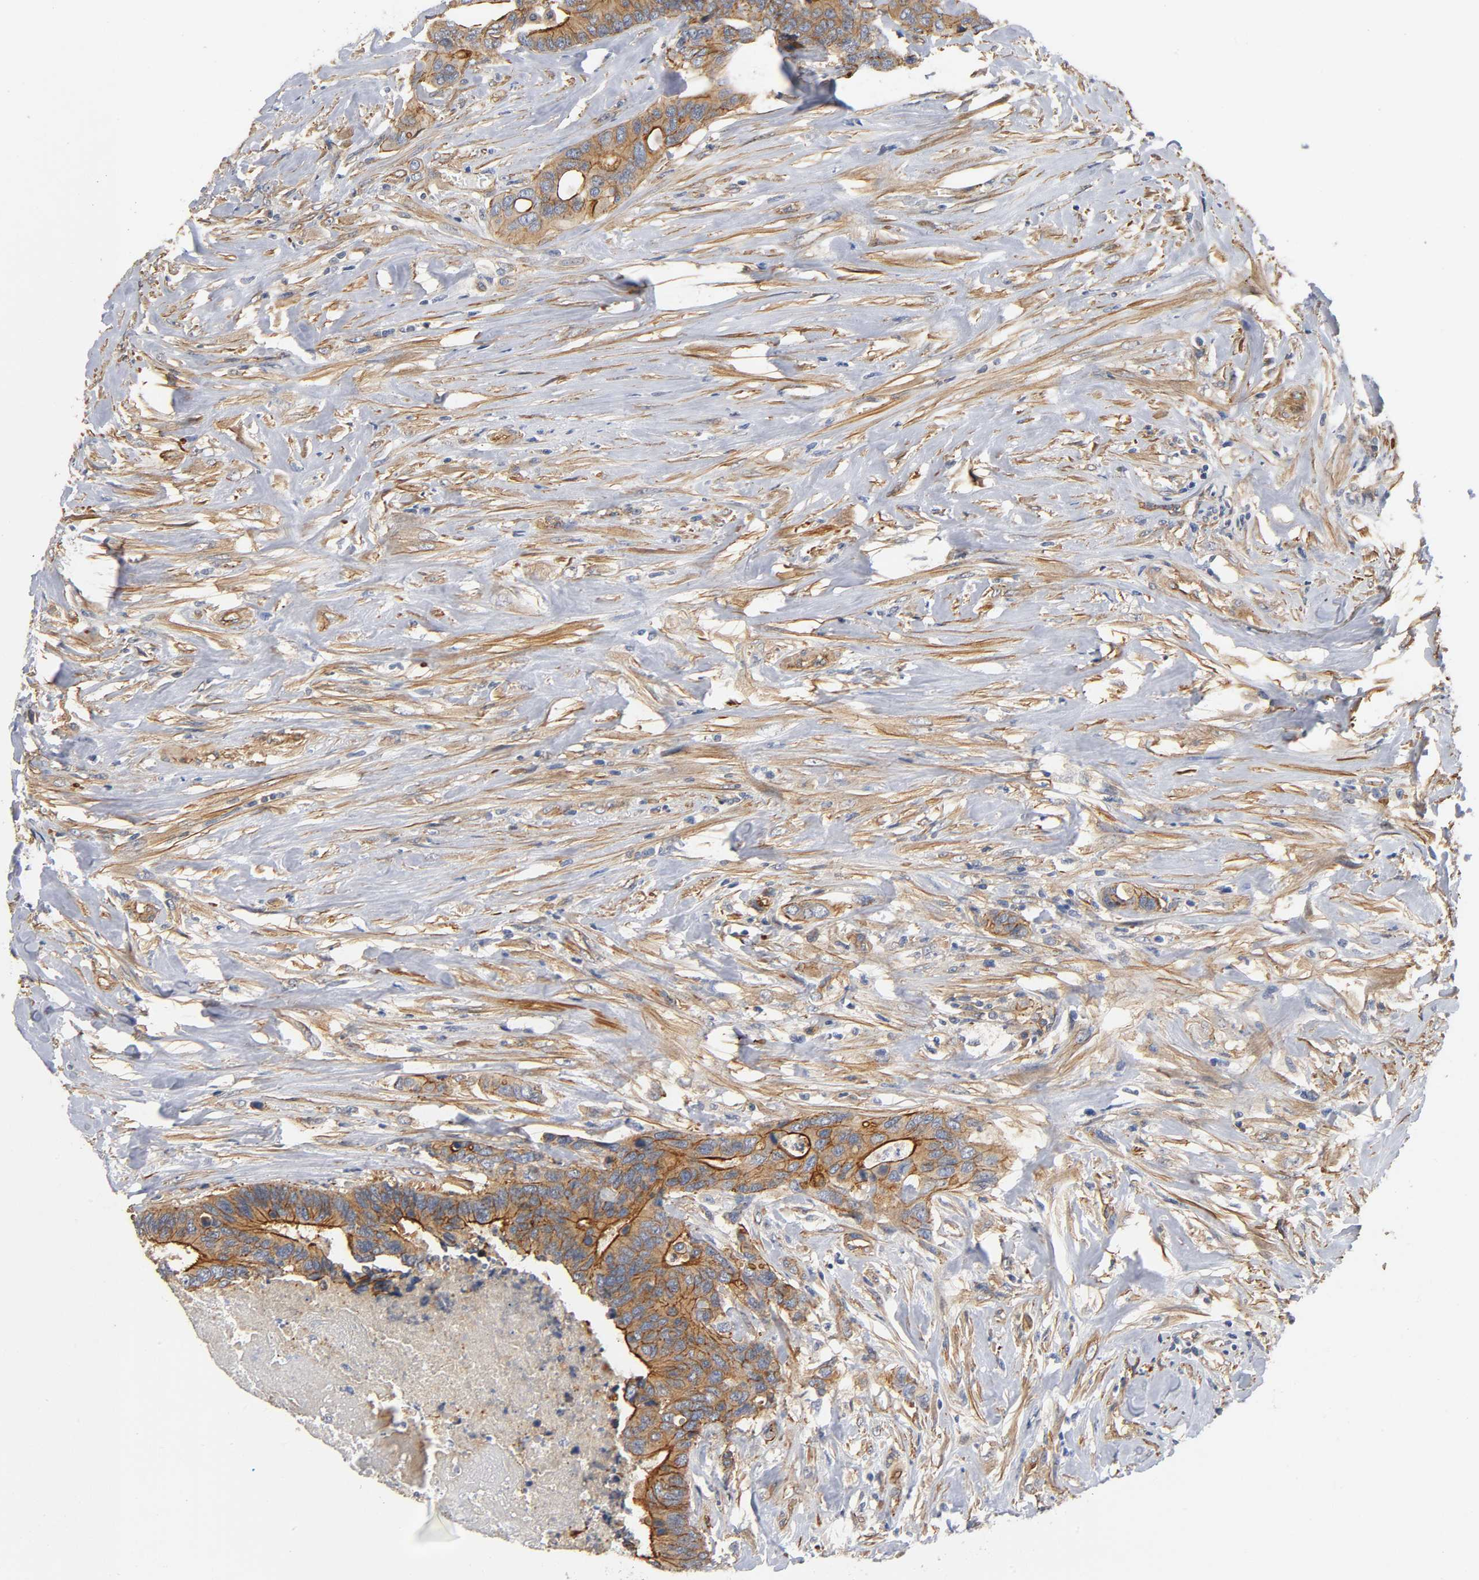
{"staining": {"intensity": "moderate", "quantity": ">75%", "location": "cytoplasmic/membranous"}, "tissue": "colorectal cancer", "cell_type": "Tumor cells", "image_type": "cancer", "snomed": [{"axis": "morphology", "description": "Adenocarcinoma, NOS"}, {"axis": "topography", "description": "Rectum"}], "caption": "Human colorectal cancer (adenocarcinoma) stained for a protein (brown) exhibits moderate cytoplasmic/membranous positive positivity in about >75% of tumor cells.", "gene": "MARS1", "patient": {"sex": "male", "age": 55}}